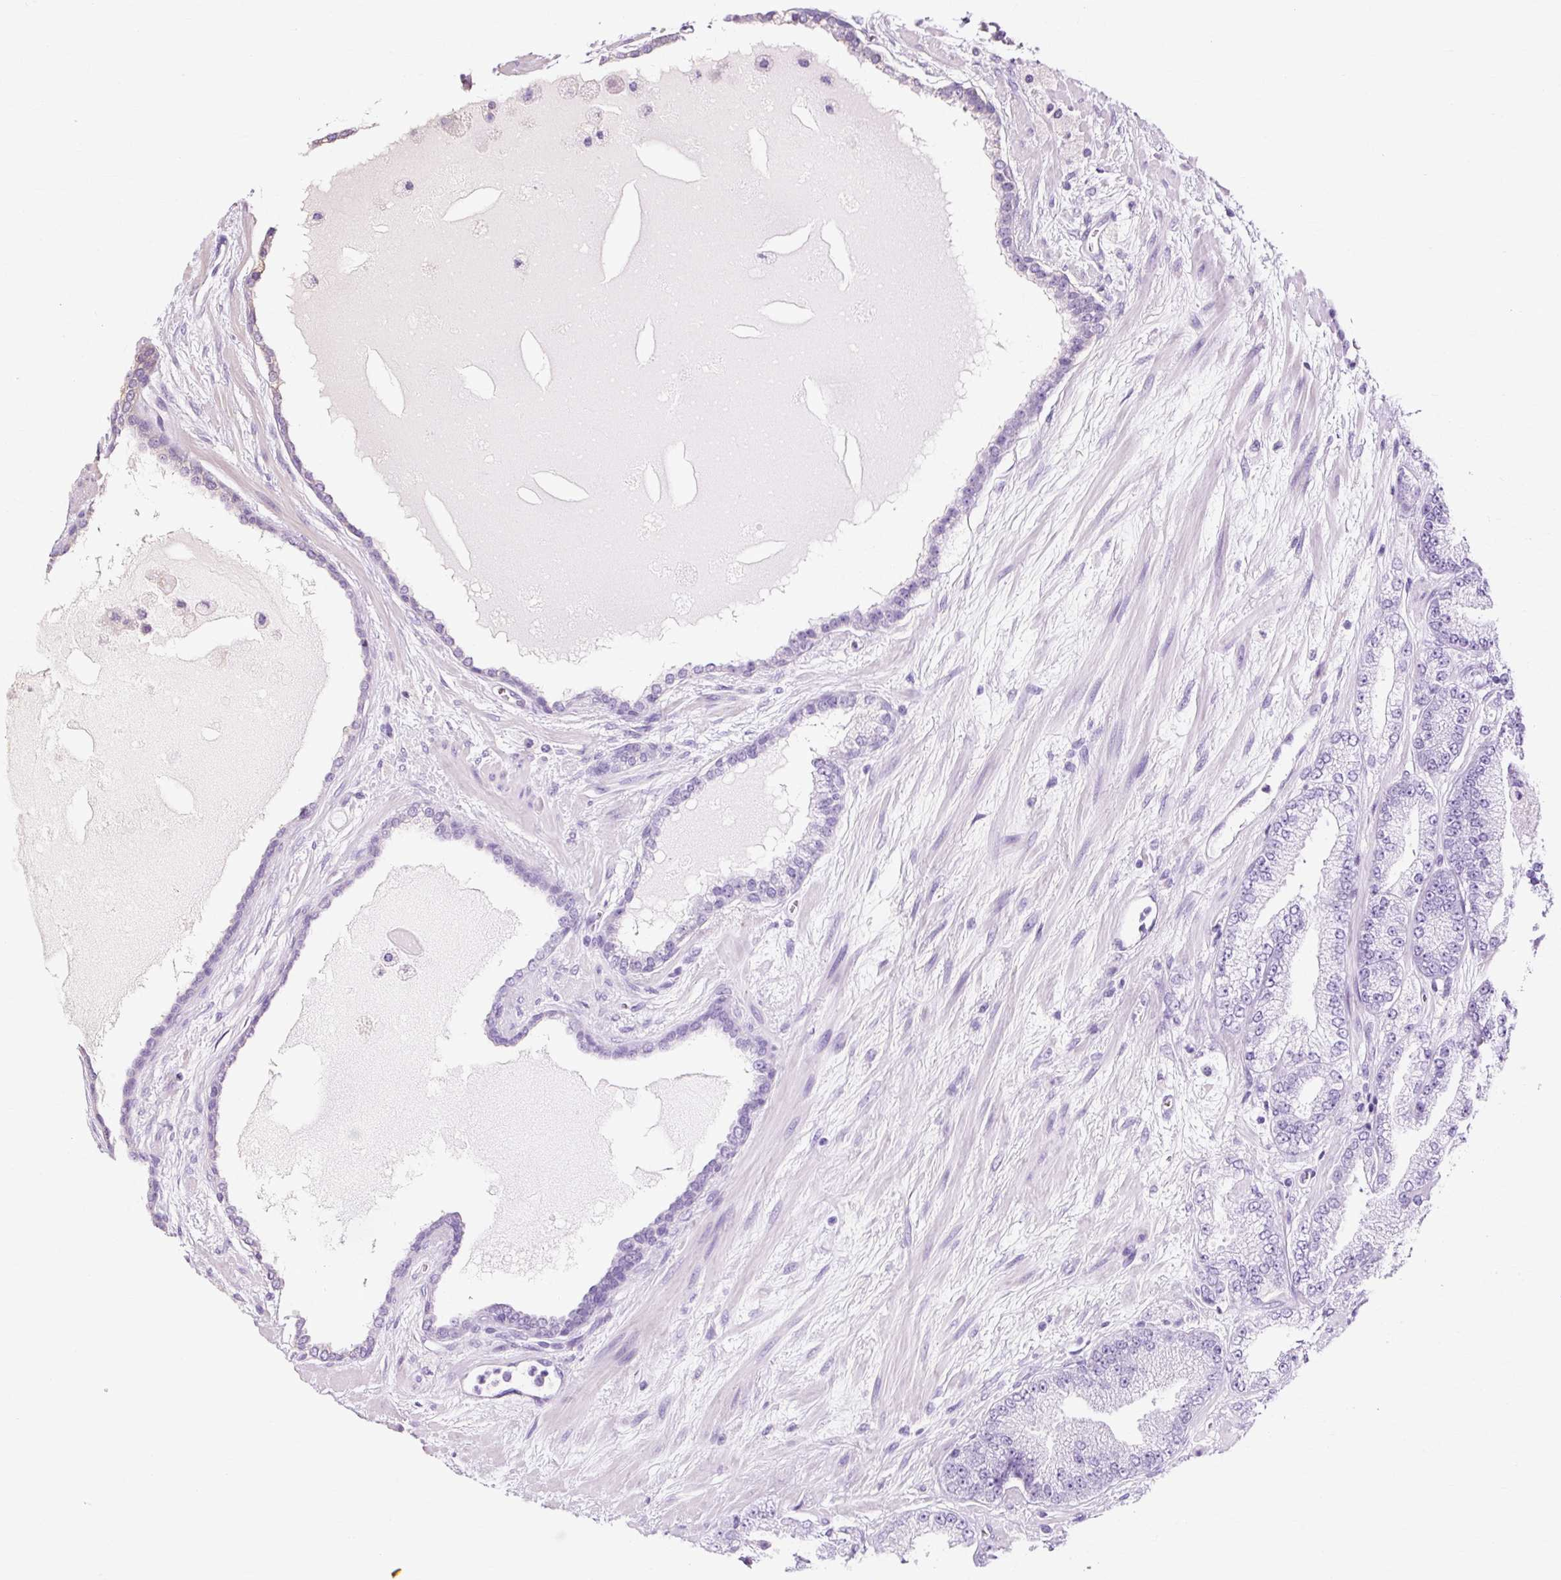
{"staining": {"intensity": "negative", "quantity": "none", "location": "none"}, "tissue": "prostate cancer", "cell_type": "Tumor cells", "image_type": "cancer", "snomed": [{"axis": "morphology", "description": "Adenocarcinoma, High grade"}, {"axis": "topography", "description": "Prostate"}], "caption": "A histopathology image of prostate high-grade adenocarcinoma stained for a protein shows no brown staining in tumor cells.", "gene": "TSPAN8", "patient": {"sex": "male", "age": 68}}